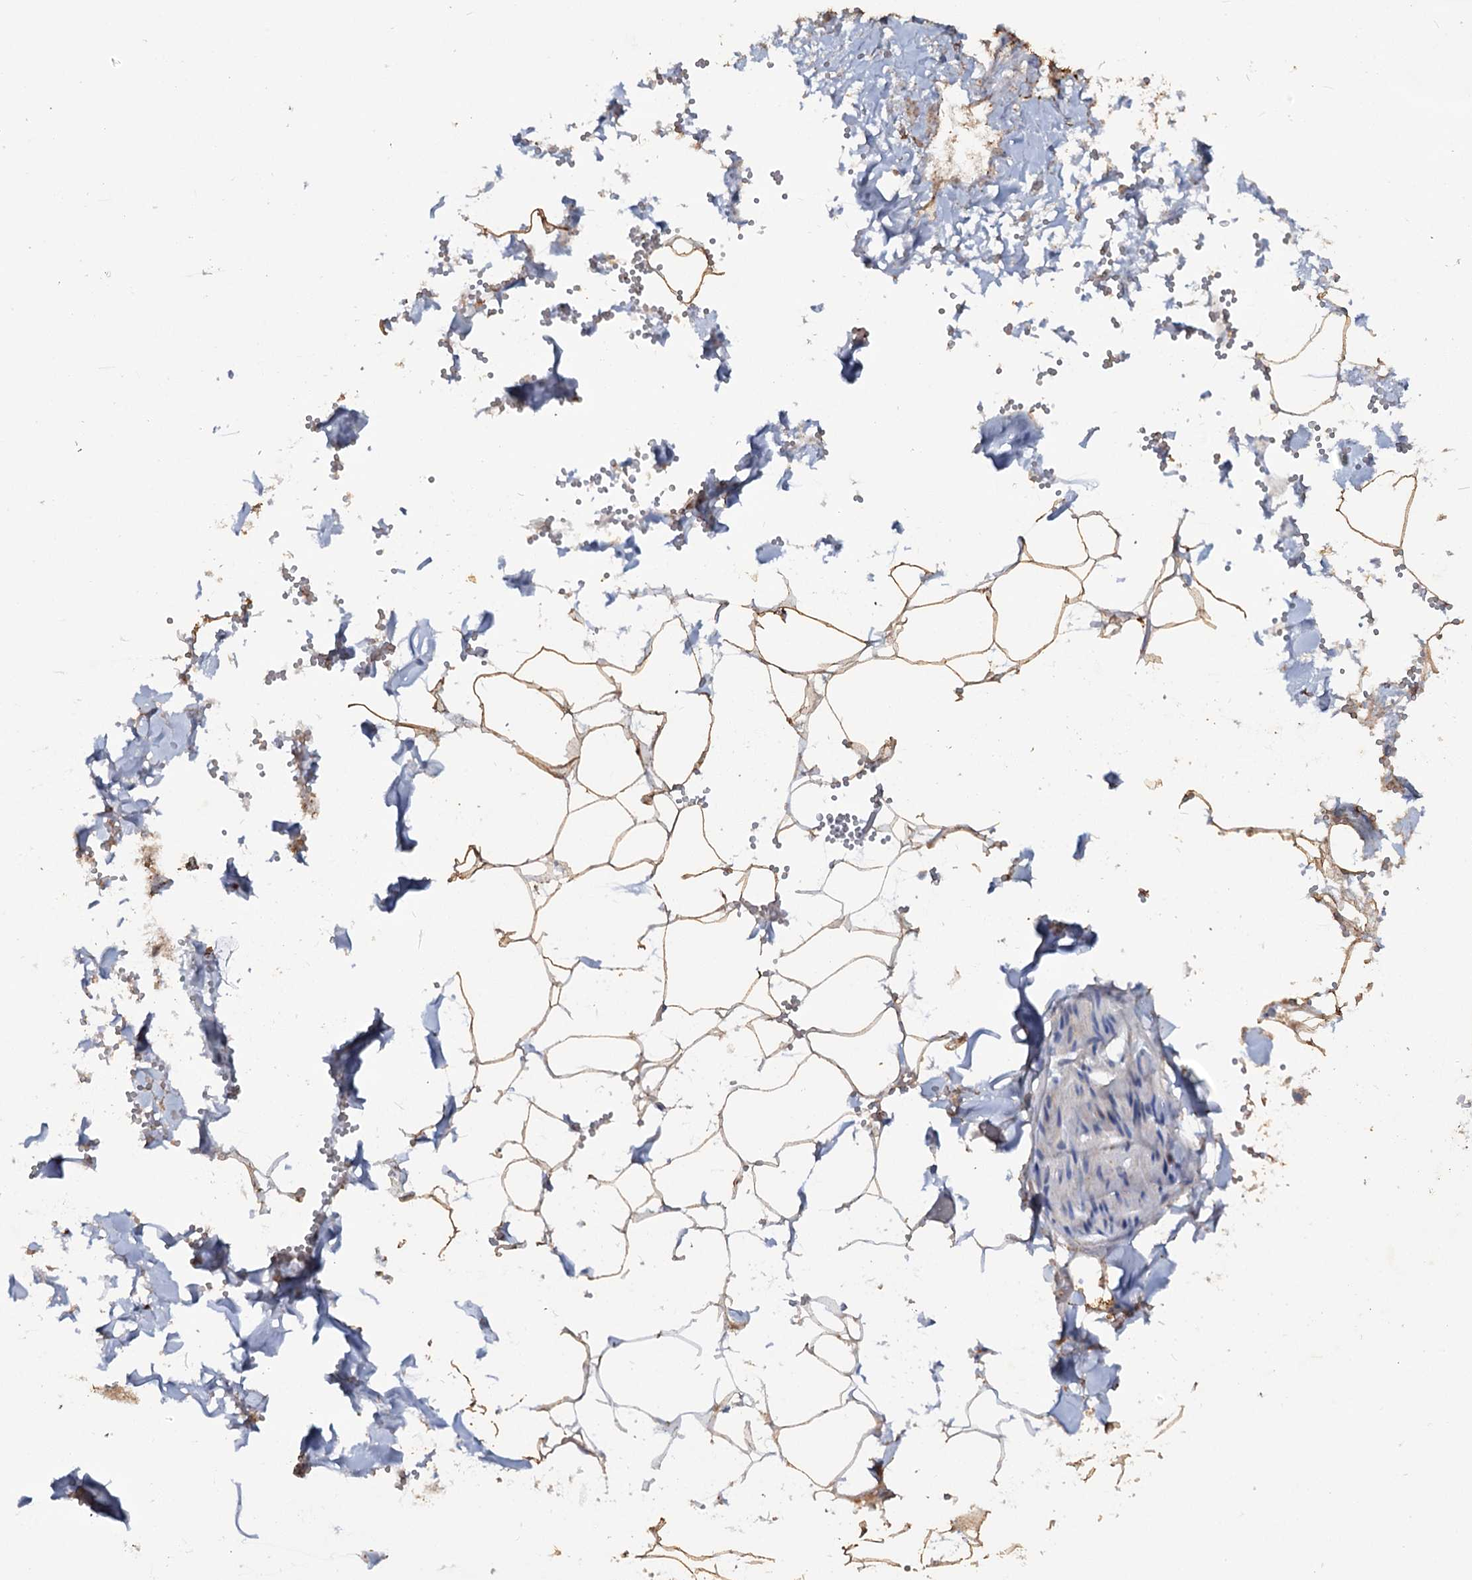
{"staining": {"intensity": "moderate", "quantity": ">75%", "location": "cytoplasmic/membranous"}, "tissue": "adipose tissue", "cell_type": "Adipocytes", "image_type": "normal", "snomed": [{"axis": "morphology", "description": "Normal tissue, NOS"}, {"axis": "topography", "description": "Gallbladder"}, {"axis": "topography", "description": "Peripheral nerve tissue"}], "caption": "Adipose tissue was stained to show a protein in brown. There is medium levels of moderate cytoplasmic/membranous expression in approximately >75% of adipocytes. Using DAB (3,3'-diaminobenzidine) (brown) and hematoxylin (blue) stains, captured at high magnification using brightfield microscopy.", "gene": "IL17RD", "patient": {"sex": "male", "age": 38}}